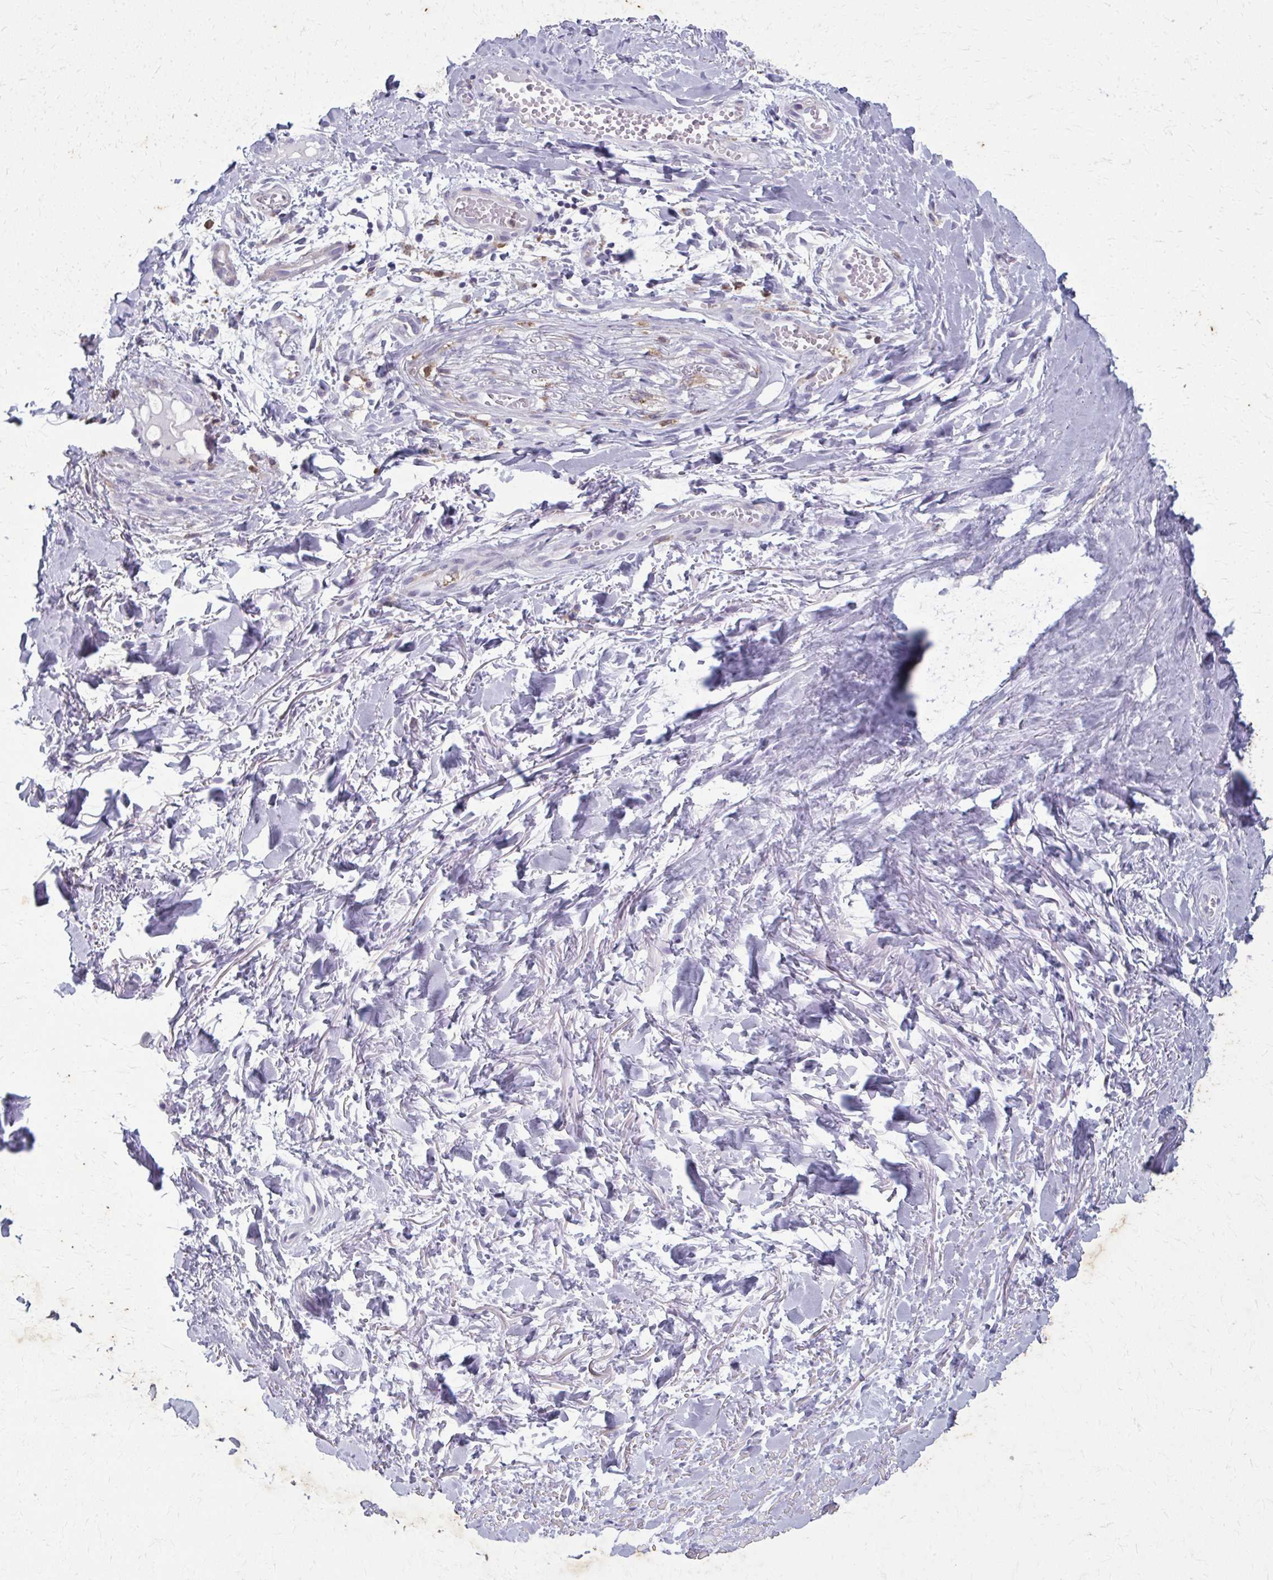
{"staining": {"intensity": "negative", "quantity": "none", "location": "none"}, "tissue": "soft tissue", "cell_type": "Fibroblasts", "image_type": "normal", "snomed": [{"axis": "morphology", "description": "Normal tissue, NOS"}, {"axis": "topography", "description": "Cartilage tissue"}, {"axis": "topography", "description": "Nasopharynx"}, {"axis": "topography", "description": "Thyroid gland"}], "caption": "Soft tissue stained for a protein using IHC demonstrates no staining fibroblasts.", "gene": "CARD9", "patient": {"sex": "male", "age": 63}}